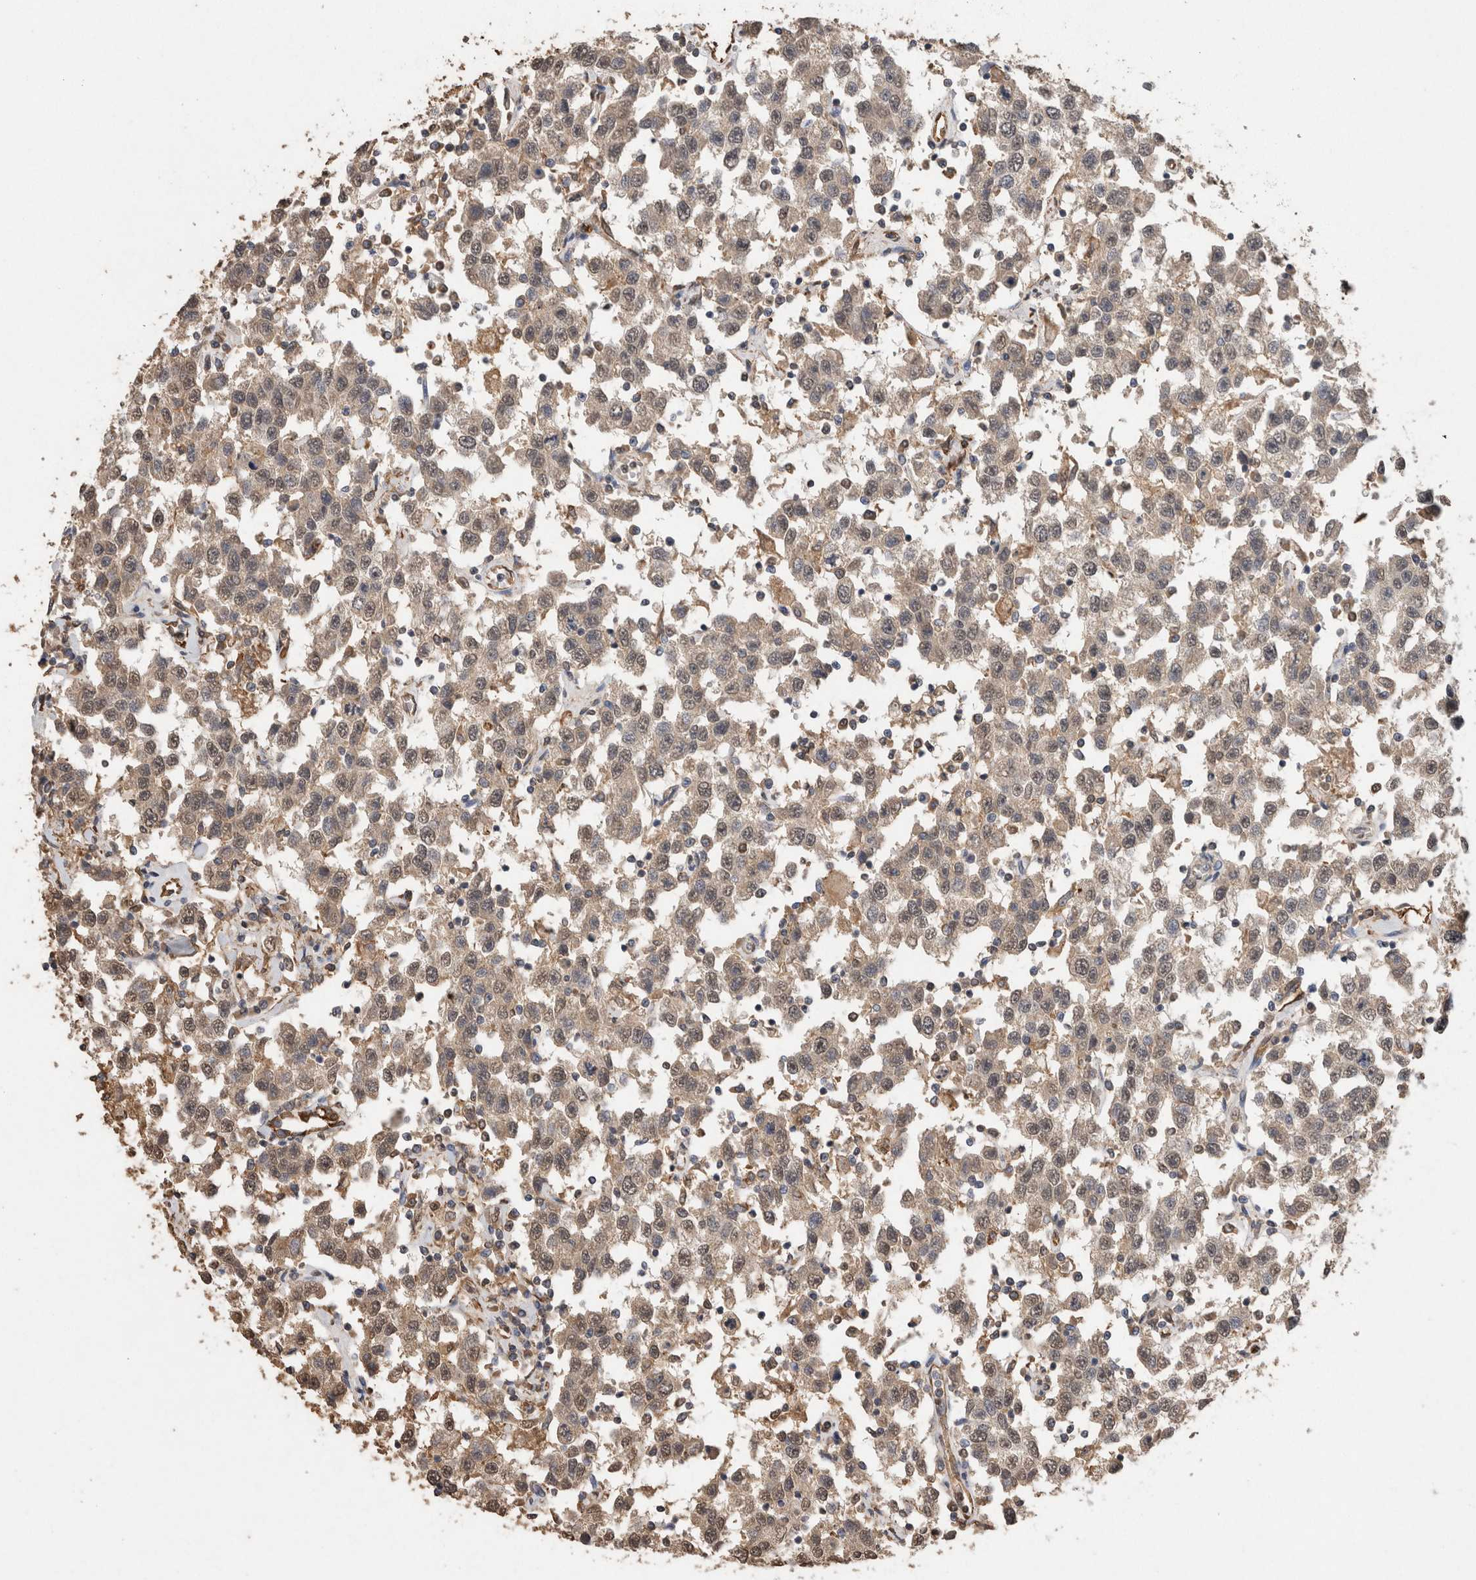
{"staining": {"intensity": "weak", "quantity": ">75%", "location": "cytoplasmic/membranous"}, "tissue": "testis cancer", "cell_type": "Tumor cells", "image_type": "cancer", "snomed": [{"axis": "morphology", "description": "Seminoma, NOS"}, {"axis": "topography", "description": "Testis"}], "caption": "Weak cytoplasmic/membranous staining for a protein is present in about >75% of tumor cells of seminoma (testis) using immunohistochemistry.", "gene": "S100A10", "patient": {"sex": "male", "age": 41}}